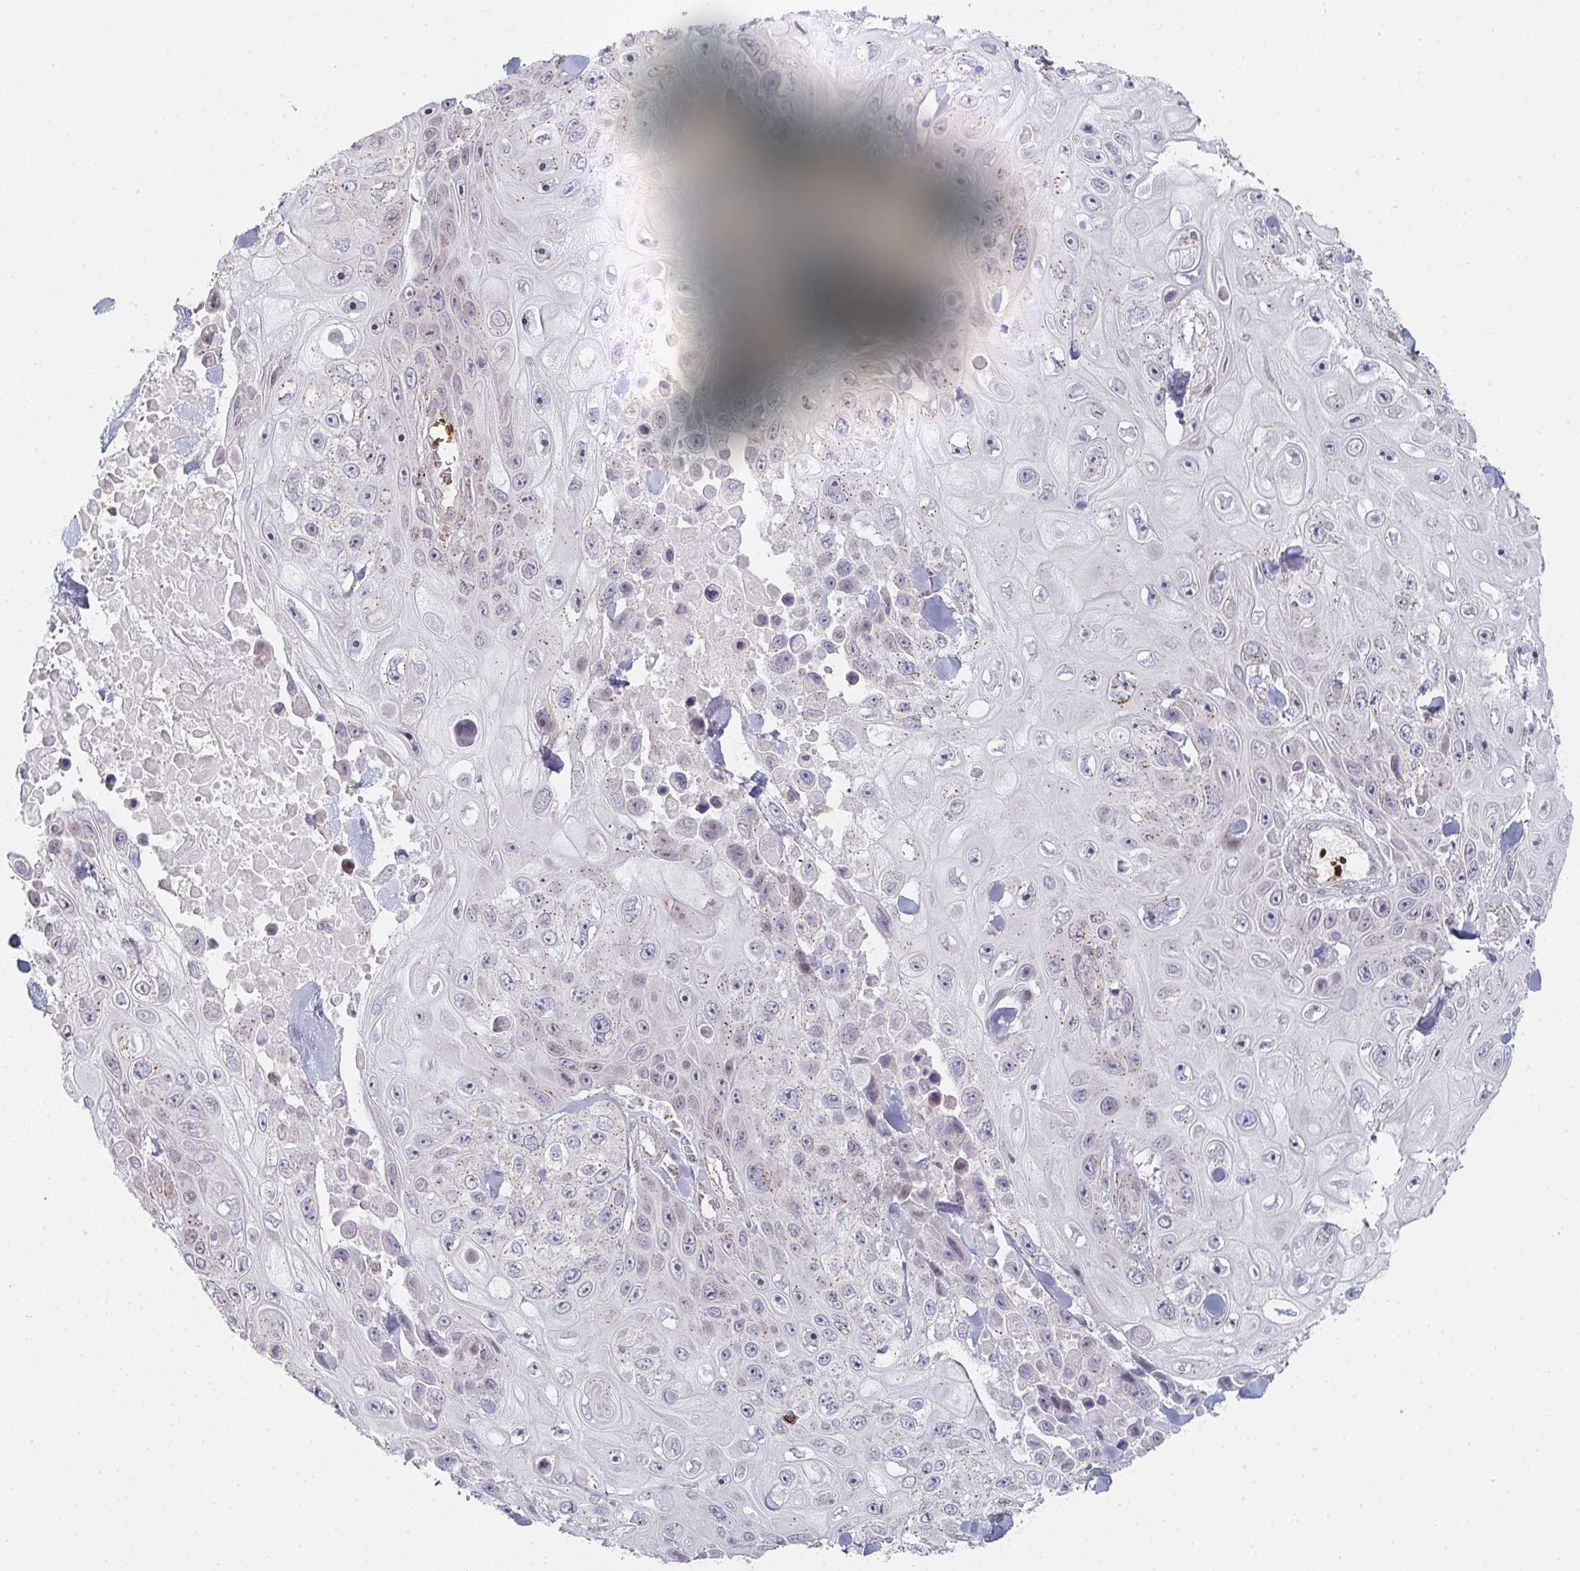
{"staining": {"intensity": "weak", "quantity": "25%-75%", "location": "cytoplasmic/membranous"}, "tissue": "skin cancer", "cell_type": "Tumor cells", "image_type": "cancer", "snomed": [{"axis": "morphology", "description": "Squamous cell carcinoma, NOS"}, {"axis": "topography", "description": "Skin"}], "caption": "Tumor cells show weak cytoplasmic/membranous expression in about 25%-75% of cells in skin squamous cell carcinoma.", "gene": "ZNF526", "patient": {"sex": "male", "age": 82}}